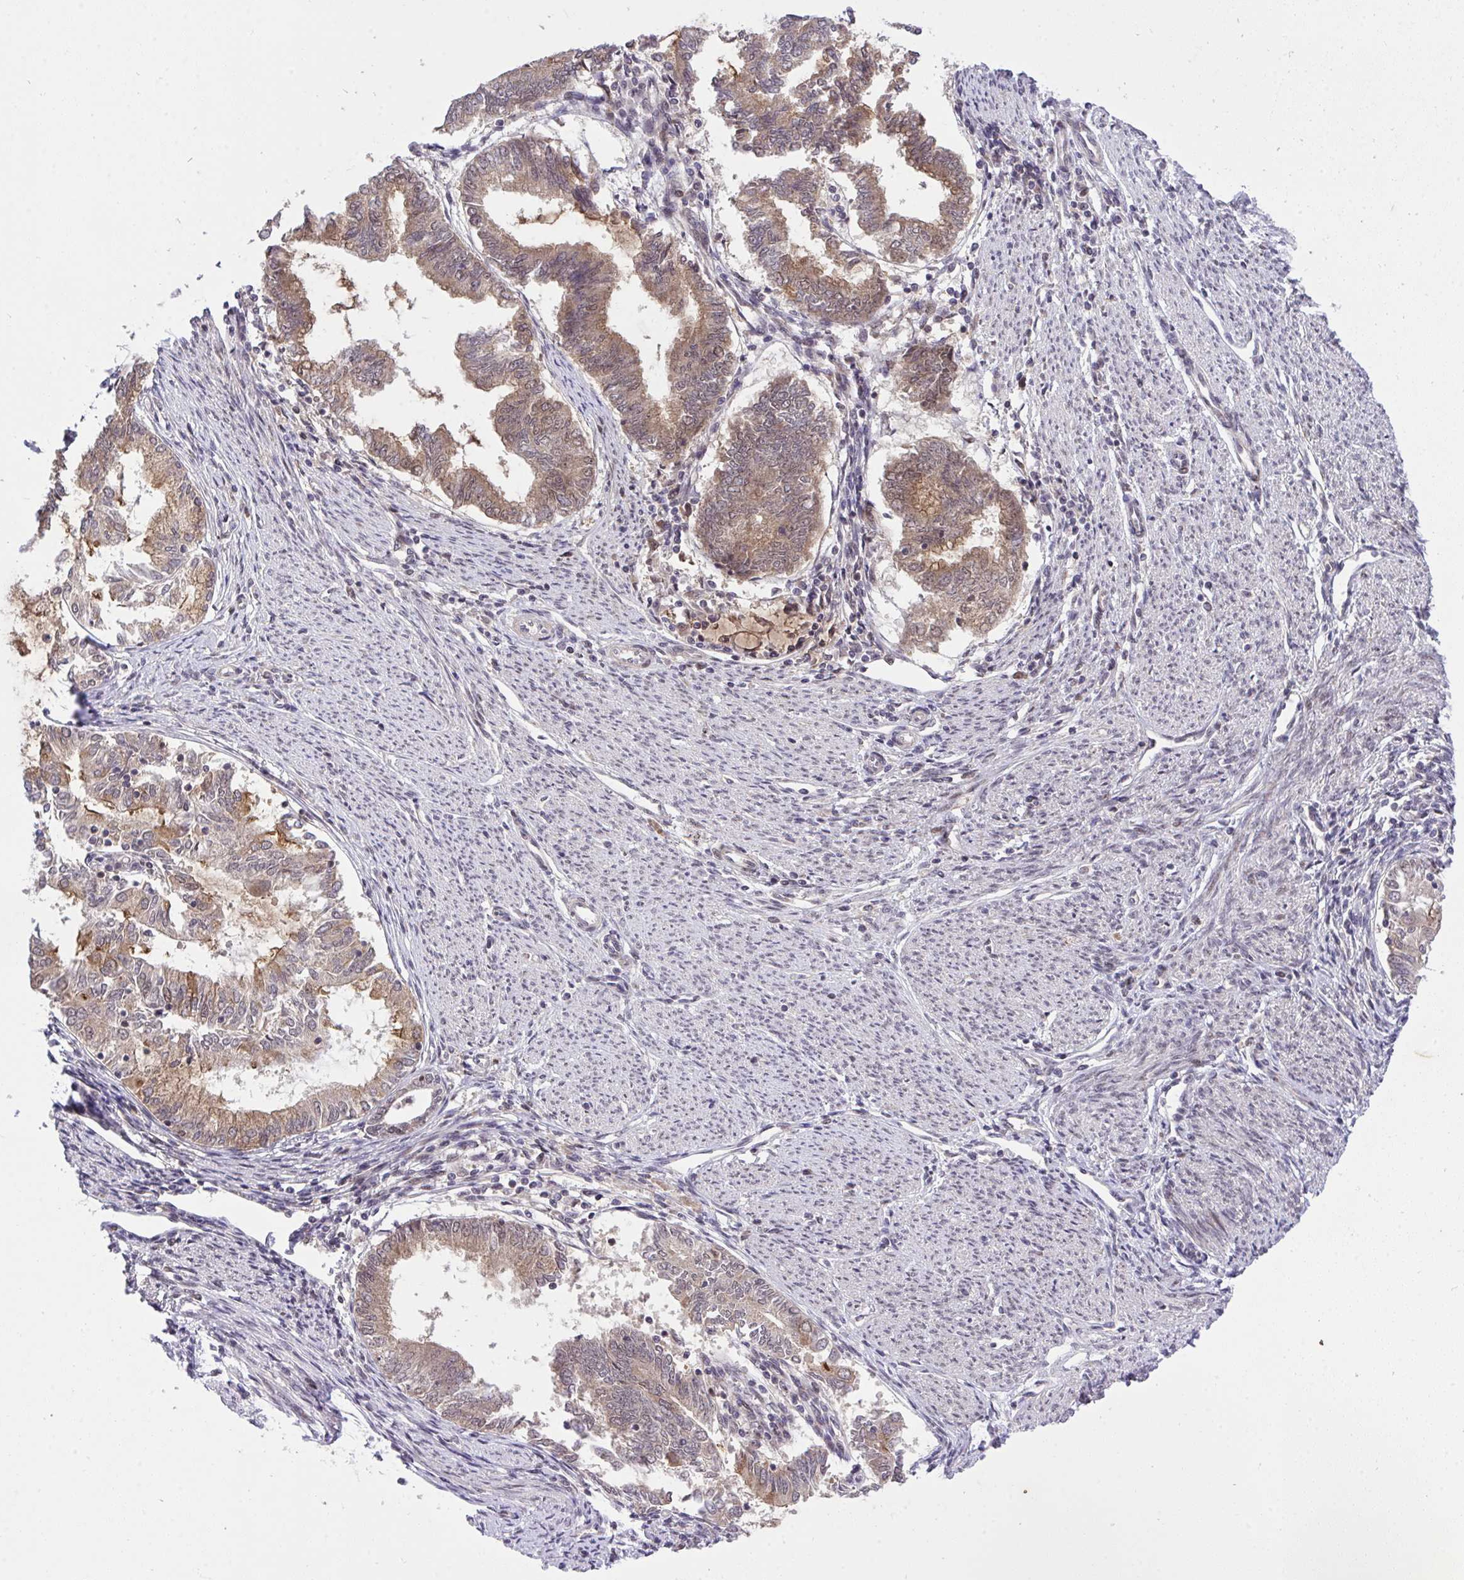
{"staining": {"intensity": "weak", "quantity": ">75%", "location": "cytoplasmic/membranous"}, "tissue": "endometrial cancer", "cell_type": "Tumor cells", "image_type": "cancer", "snomed": [{"axis": "morphology", "description": "Adenocarcinoma, NOS"}, {"axis": "topography", "description": "Endometrium"}], "caption": "Endometrial cancer was stained to show a protein in brown. There is low levels of weak cytoplasmic/membranous positivity in approximately >75% of tumor cells. (DAB IHC, brown staining for protein, blue staining for nuclei).", "gene": "ERI1", "patient": {"sex": "female", "age": 79}}